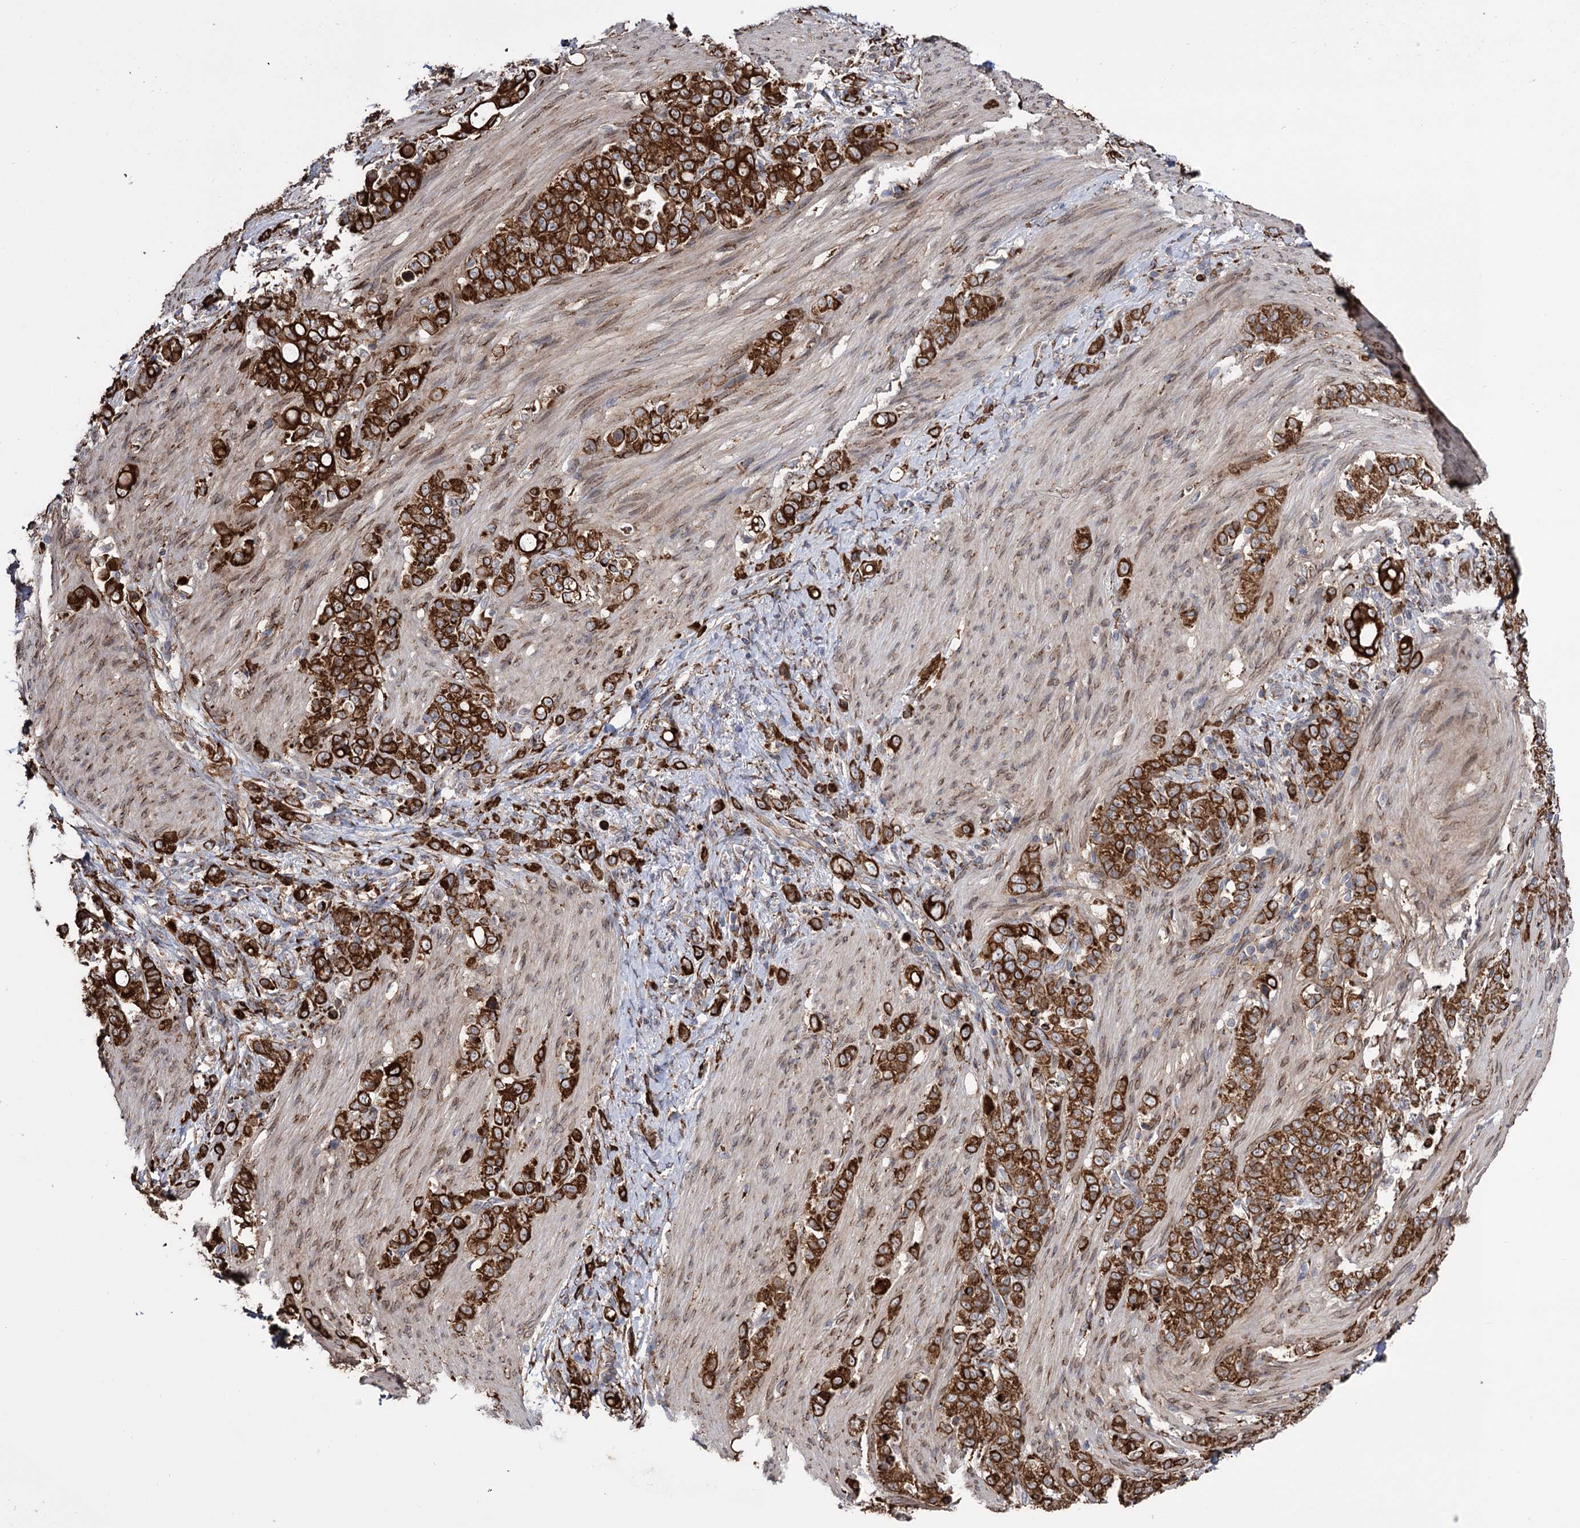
{"staining": {"intensity": "strong", "quantity": ">75%", "location": "cytoplasmic/membranous"}, "tissue": "stomach cancer", "cell_type": "Tumor cells", "image_type": "cancer", "snomed": [{"axis": "morphology", "description": "Adenocarcinoma, NOS"}, {"axis": "topography", "description": "Stomach"}], "caption": "This is a micrograph of immunohistochemistry (IHC) staining of stomach adenocarcinoma, which shows strong expression in the cytoplasmic/membranous of tumor cells.", "gene": "CDAN1", "patient": {"sex": "female", "age": 79}}